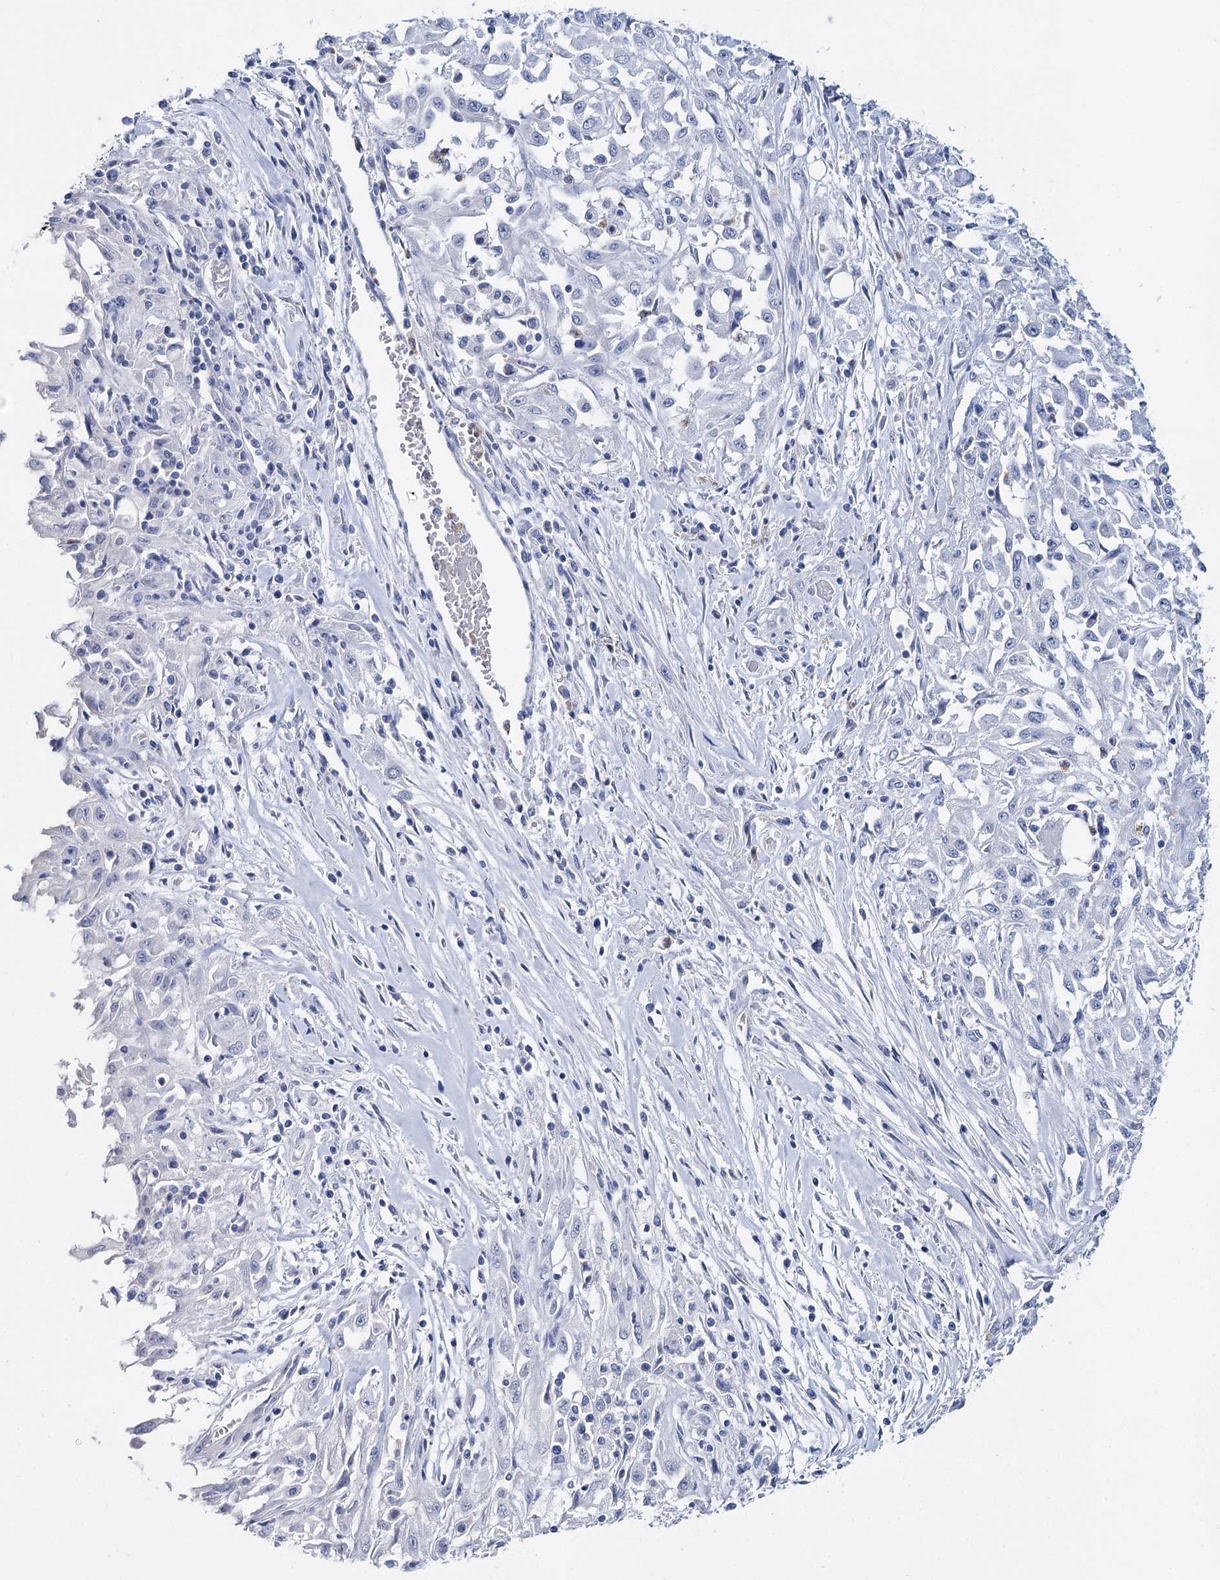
{"staining": {"intensity": "negative", "quantity": "none", "location": "none"}, "tissue": "skin cancer", "cell_type": "Tumor cells", "image_type": "cancer", "snomed": [{"axis": "morphology", "description": "Squamous cell carcinoma, NOS"}, {"axis": "morphology", "description": "Squamous cell carcinoma, metastatic, NOS"}, {"axis": "topography", "description": "Skin"}, {"axis": "topography", "description": "Lymph node"}], "caption": "DAB (3,3'-diaminobenzidine) immunohistochemical staining of human skin cancer demonstrates no significant positivity in tumor cells. The staining is performed using DAB brown chromogen with nuclei counter-stained in using hematoxylin.", "gene": "CEACAM8", "patient": {"sex": "male", "age": 75}}